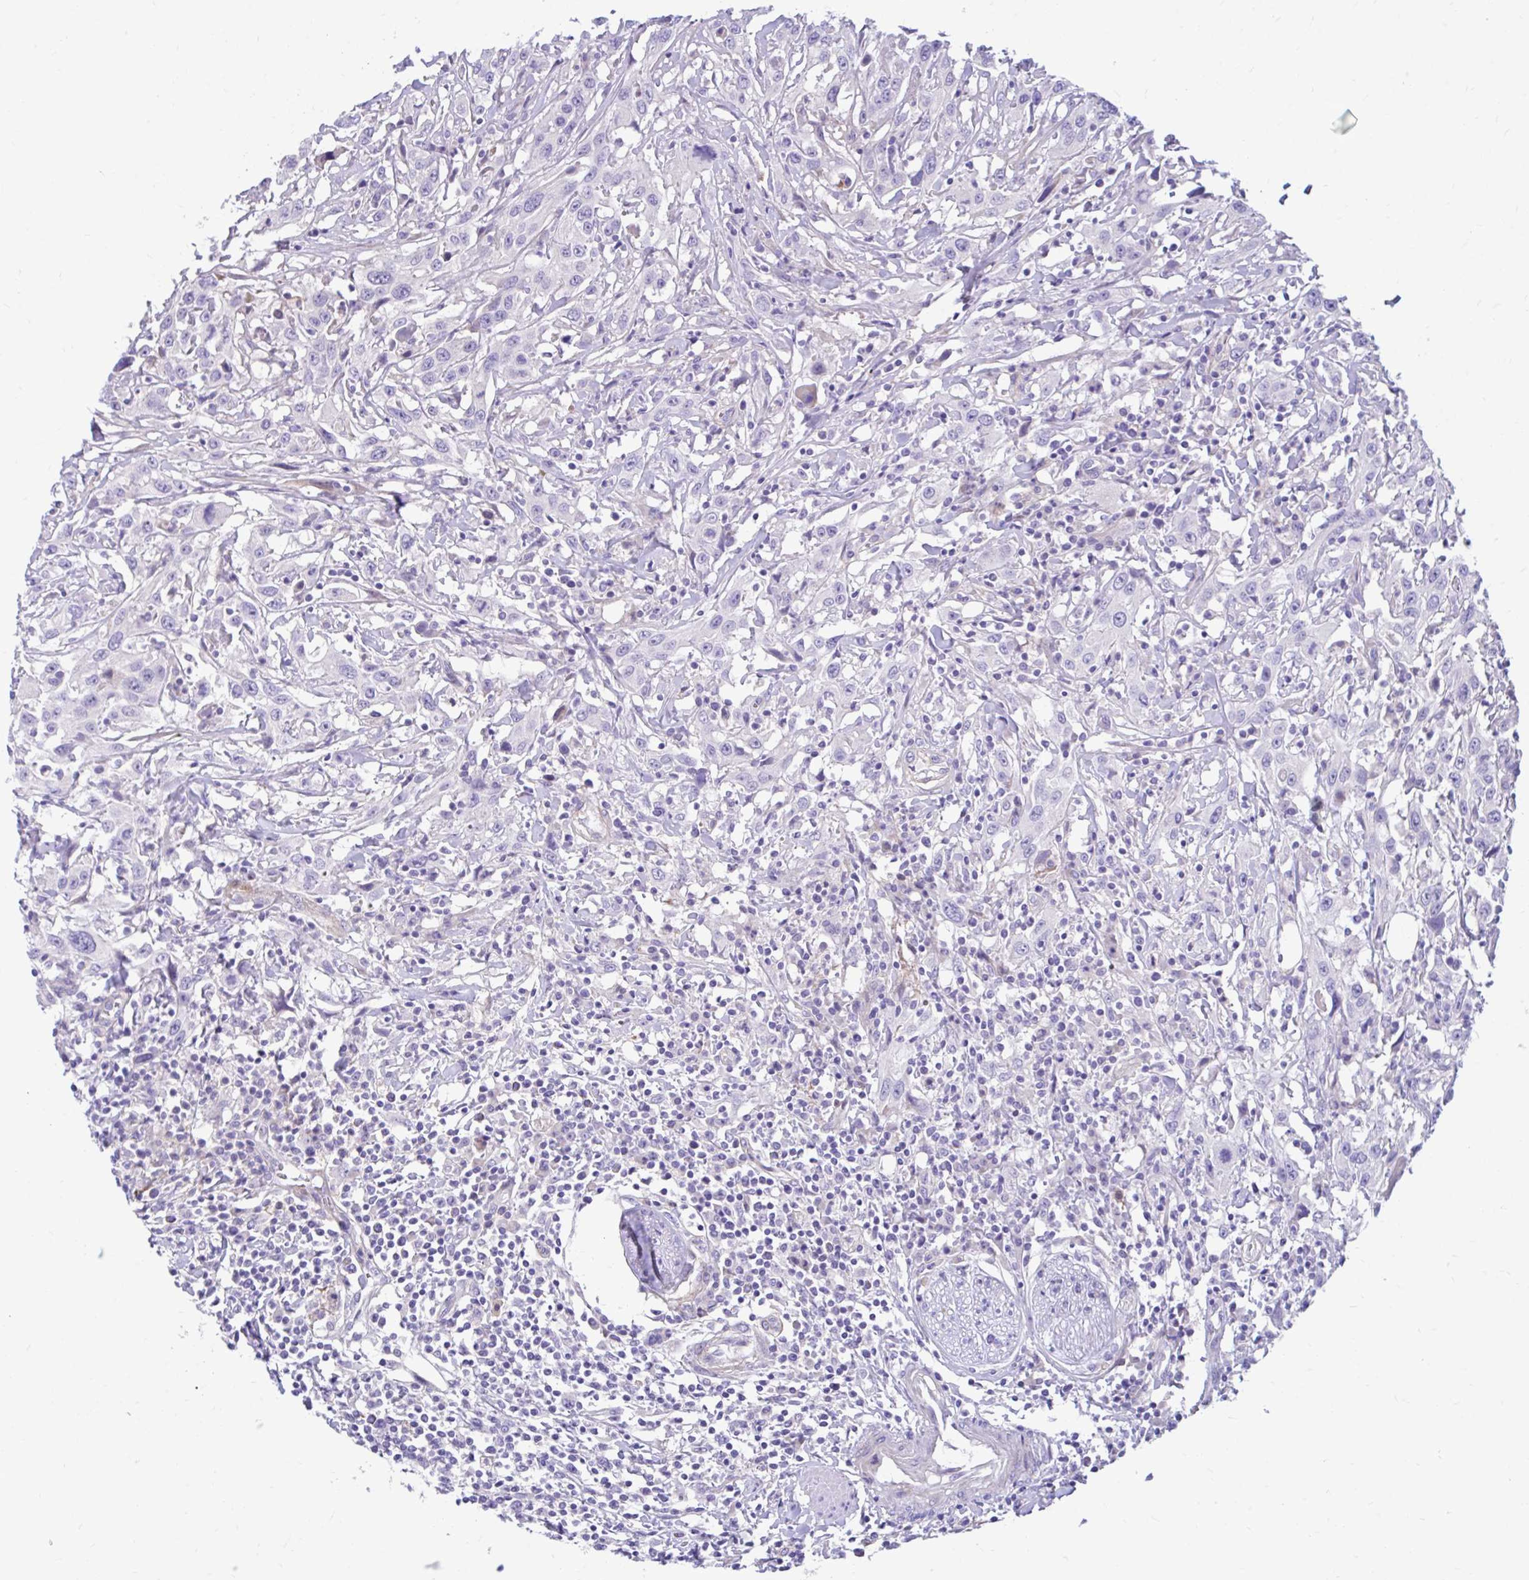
{"staining": {"intensity": "negative", "quantity": "none", "location": "none"}, "tissue": "urothelial cancer", "cell_type": "Tumor cells", "image_type": "cancer", "snomed": [{"axis": "morphology", "description": "Urothelial carcinoma, High grade"}, {"axis": "topography", "description": "Urinary bladder"}], "caption": "IHC image of high-grade urothelial carcinoma stained for a protein (brown), which displays no expression in tumor cells.", "gene": "ESPNL", "patient": {"sex": "male", "age": 61}}